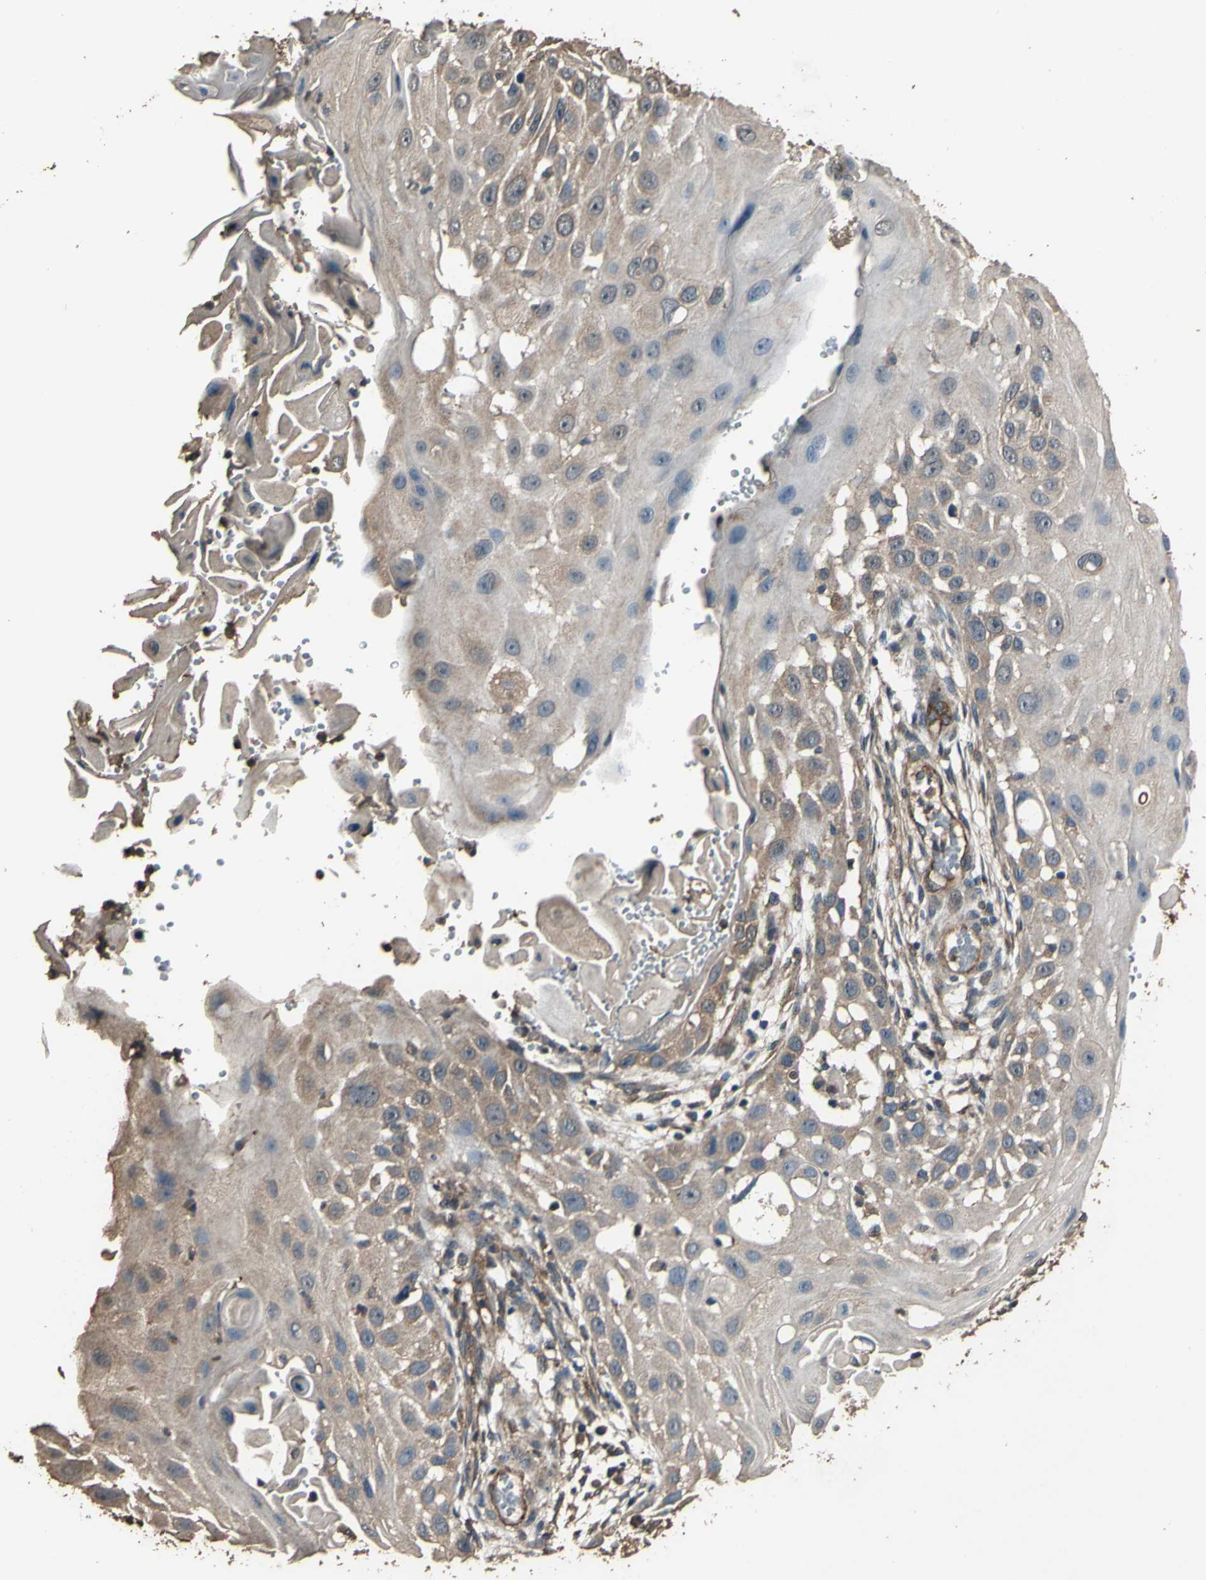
{"staining": {"intensity": "moderate", "quantity": ">75%", "location": "cytoplasmic/membranous"}, "tissue": "skin cancer", "cell_type": "Tumor cells", "image_type": "cancer", "snomed": [{"axis": "morphology", "description": "Squamous cell carcinoma, NOS"}, {"axis": "topography", "description": "Skin"}], "caption": "Human skin cancer stained for a protein (brown) demonstrates moderate cytoplasmic/membranous positive staining in about >75% of tumor cells.", "gene": "TSPO", "patient": {"sex": "female", "age": 44}}